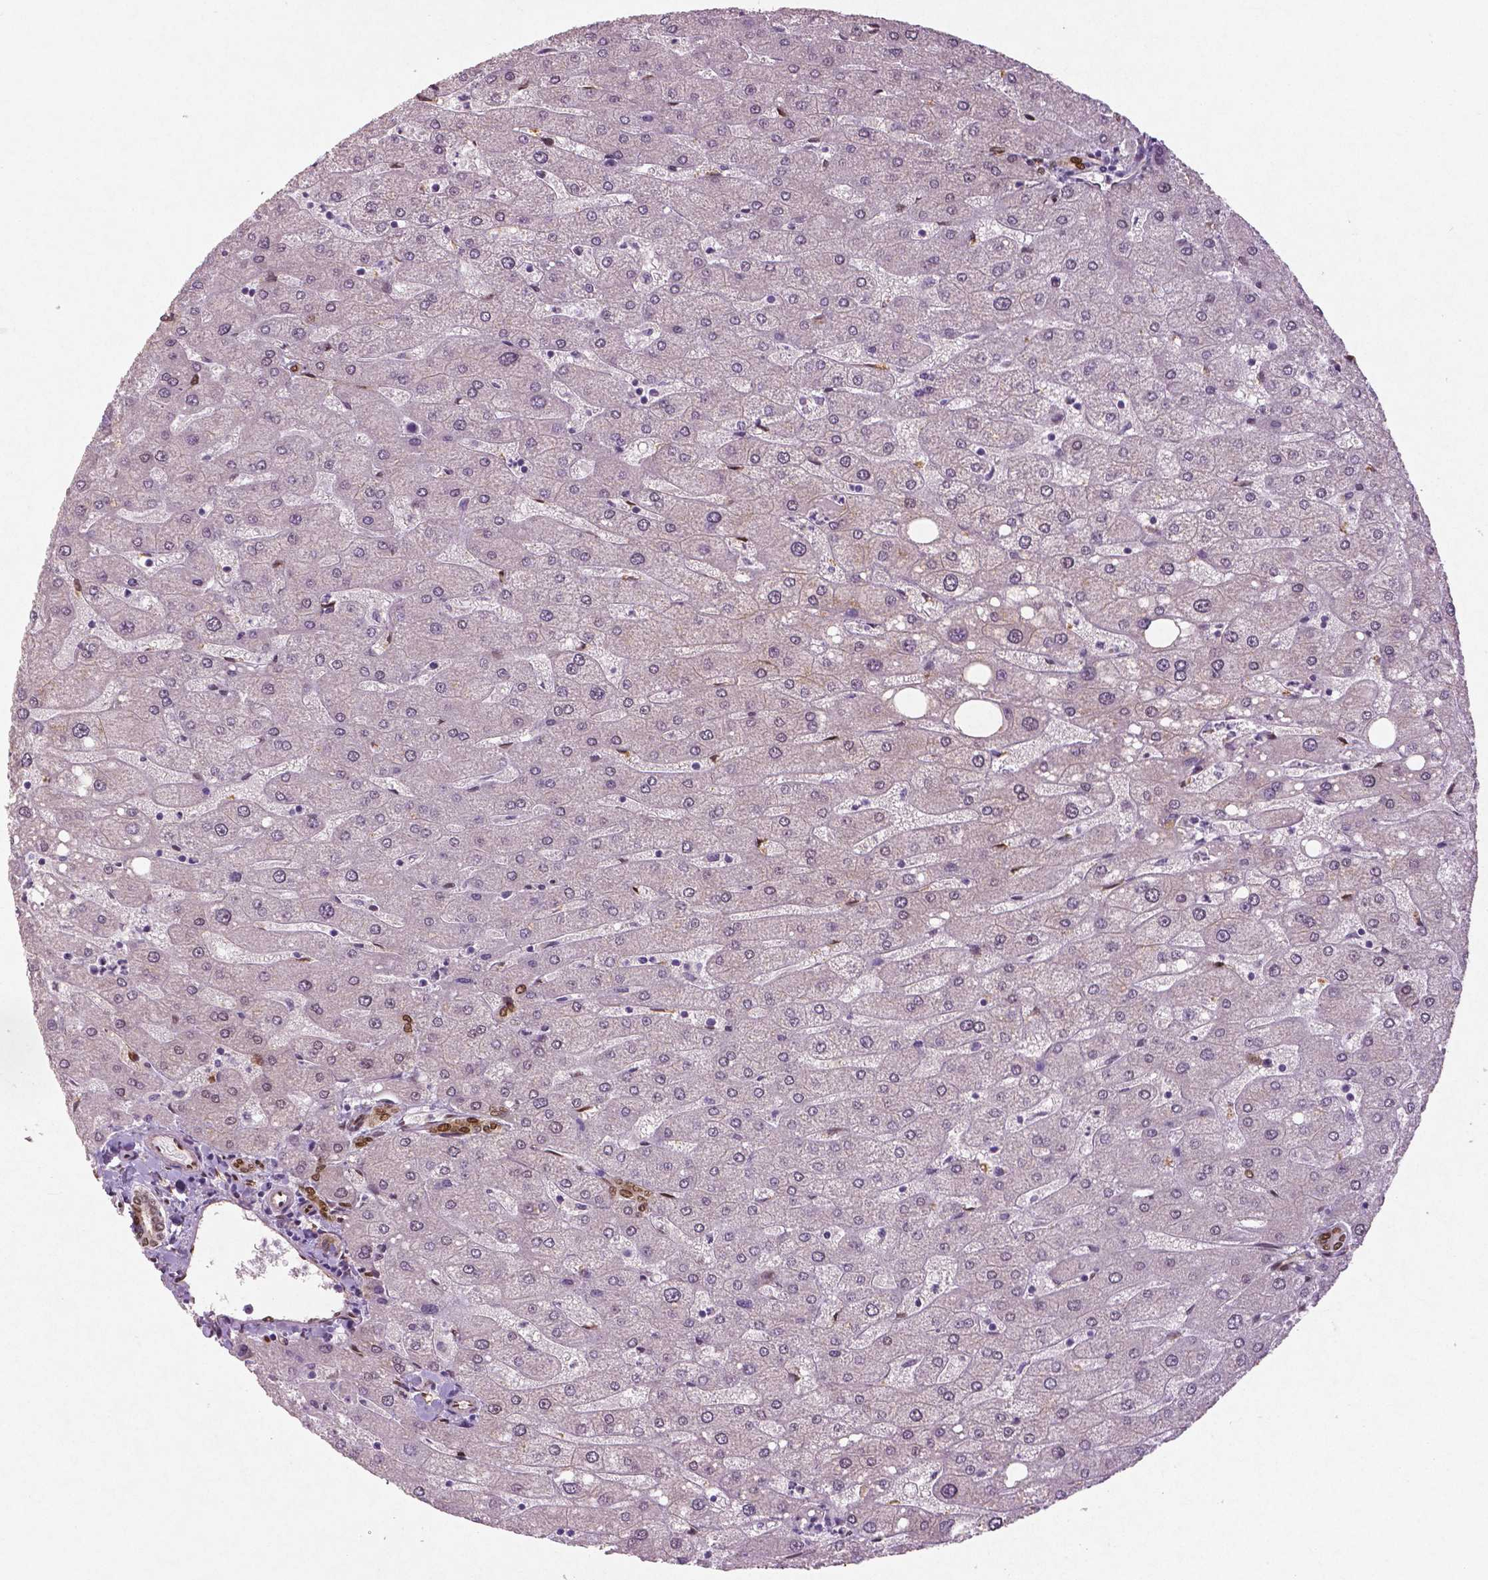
{"staining": {"intensity": "moderate", "quantity": ">75%", "location": "cytoplasmic/membranous,nuclear"}, "tissue": "liver", "cell_type": "Cholangiocytes", "image_type": "normal", "snomed": [{"axis": "morphology", "description": "Normal tissue, NOS"}, {"axis": "topography", "description": "Liver"}], "caption": "A brown stain highlights moderate cytoplasmic/membranous,nuclear expression of a protein in cholangiocytes of benign liver.", "gene": "WWTR1", "patient": {"sex": "male", "age": 67}}